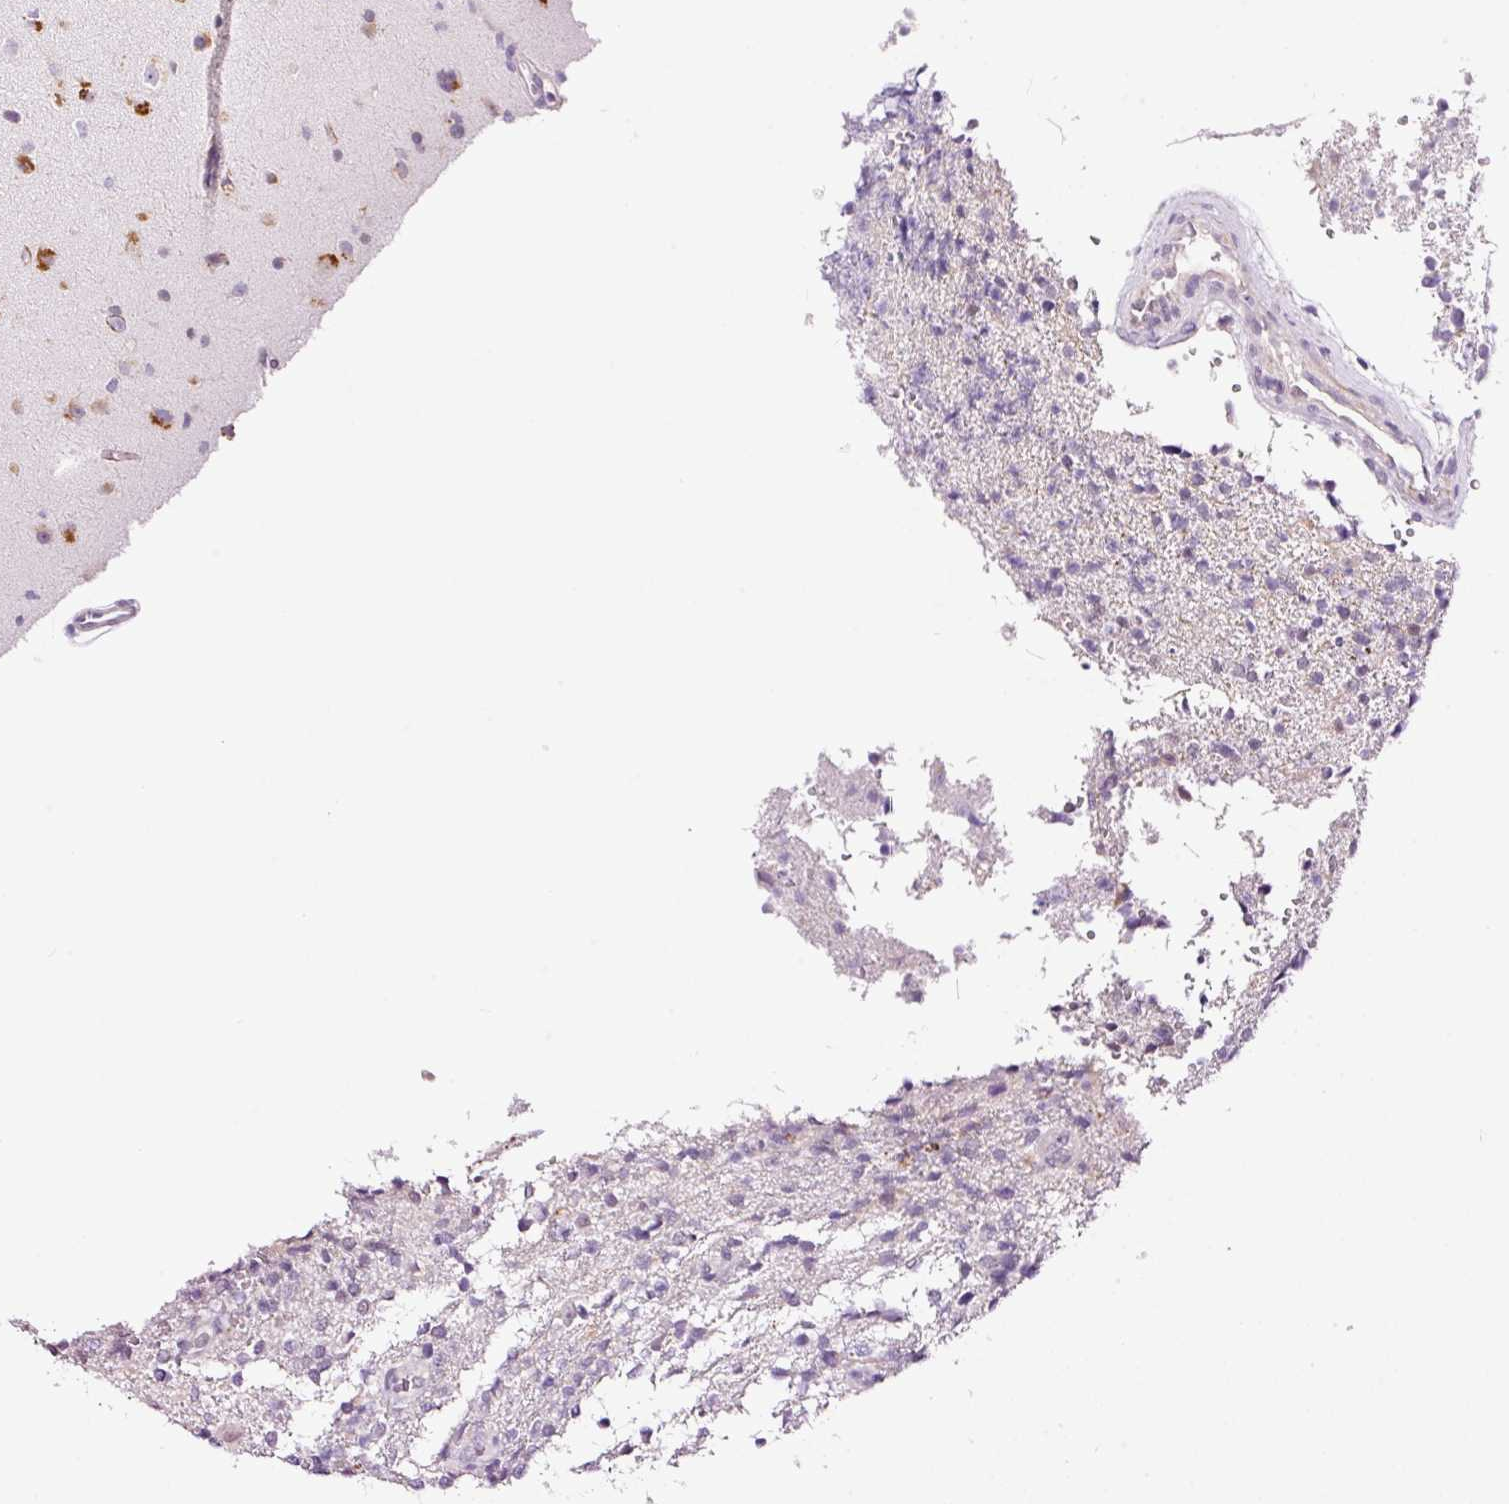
{"staining": {"intensity": "negative", "quantity": "none", "location": "none"}, "tissue": "glioma", "cell_type": "Tumor cells", "image_type": "cancer", "snomed": [{"axis": "morphology", "description": "Glioma, malignant, High grade"}, {"axis": "topography", "description": "Brain"}], "caption": "There is no significant staining in tumor cells of malignant glioma (high-grade). (DAB (3,3'-diaminobenzidine) IHC with hematoxylin counter stain).", "gene": "RTF2", "patient": {"sex": "male", "age": 56}}